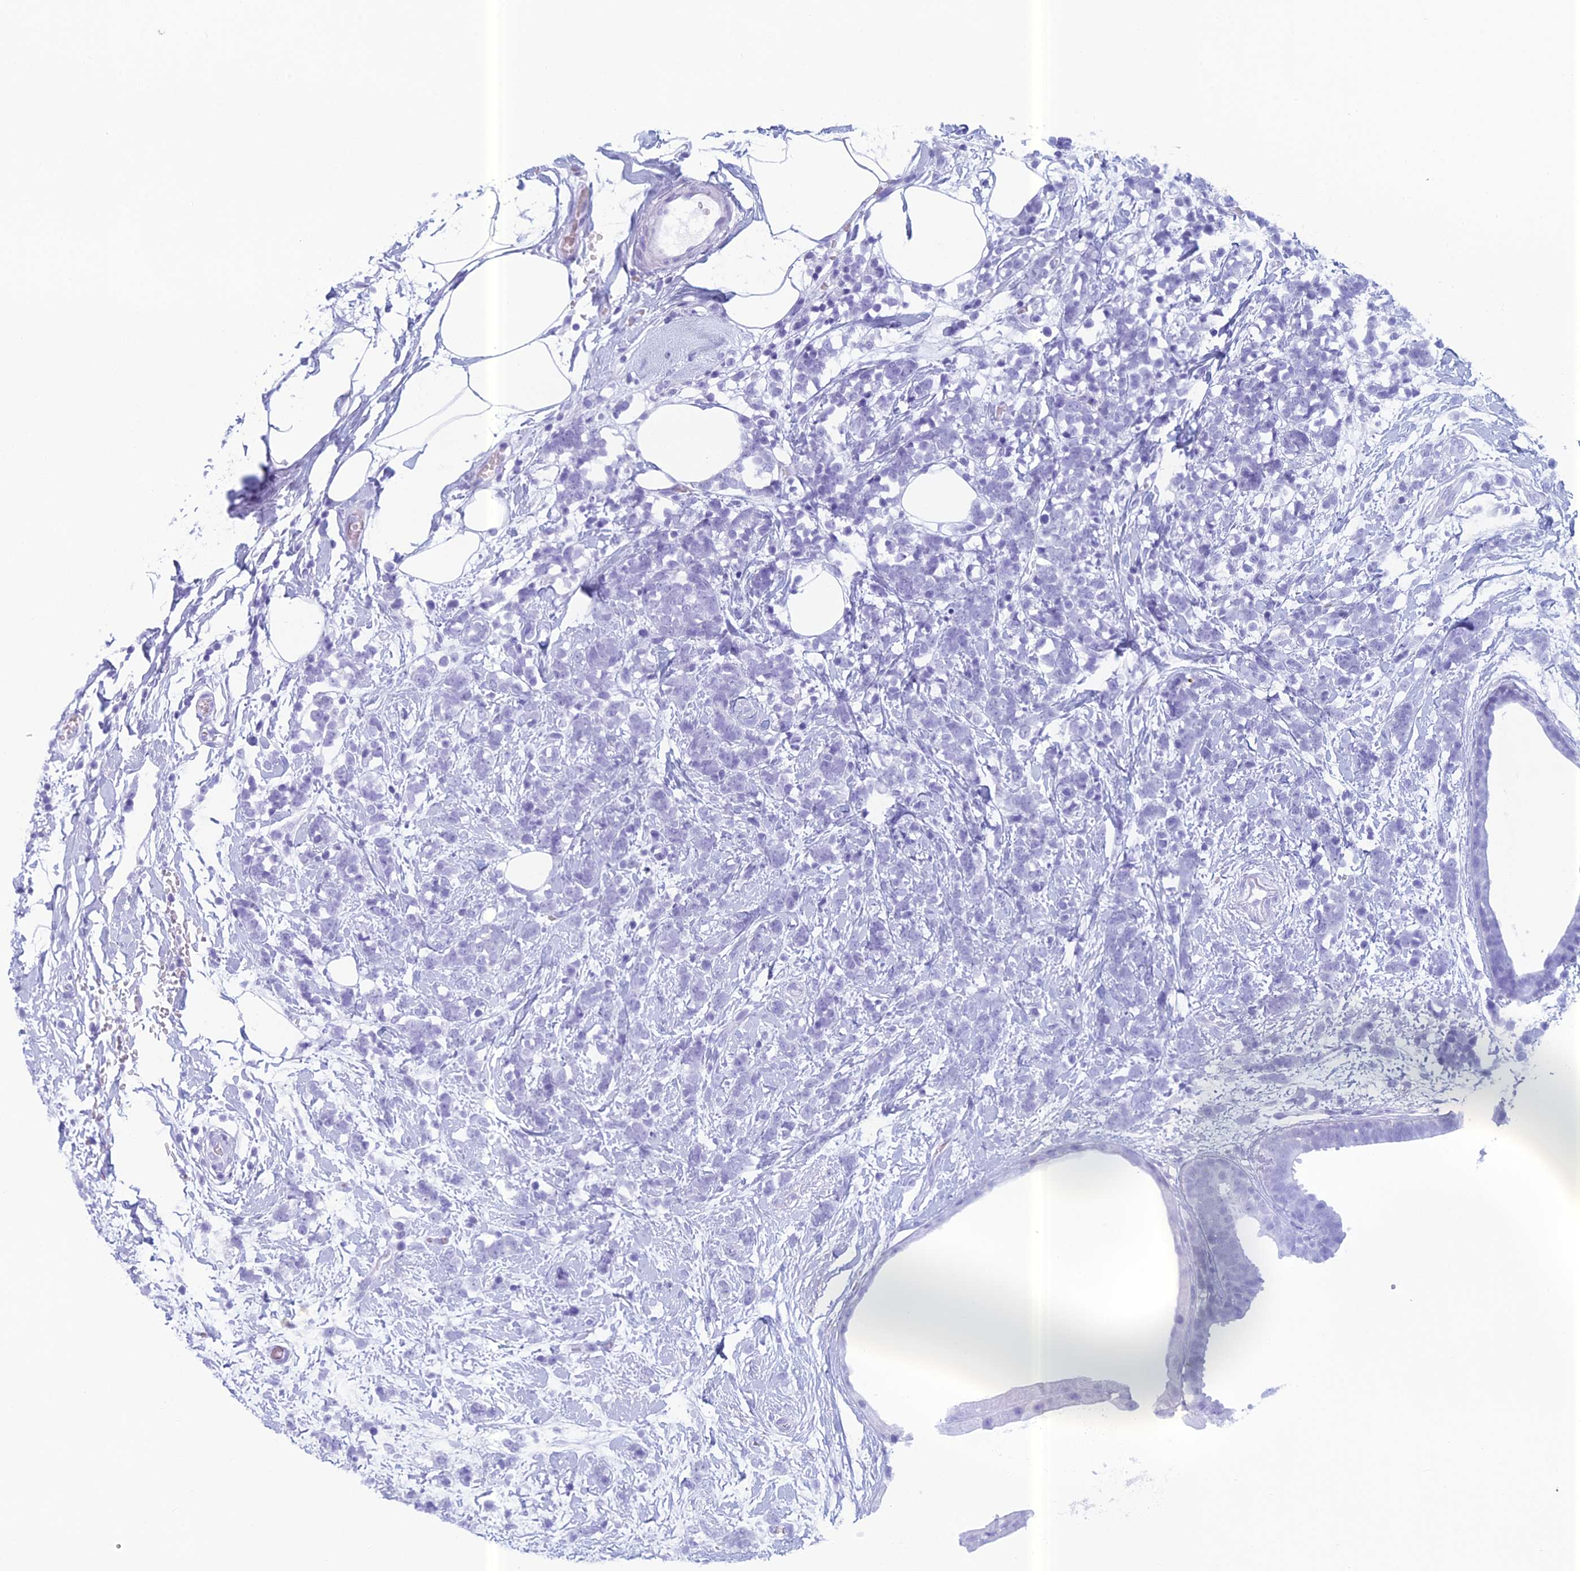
{"staining": {"intensity": "negative", "quantity": "none", "location": "none"}, "tissue": "breast cancer", "cell_type": "Tumor cells", "image_type": "cancer", "snomed": [{"axis": "morphology", "description": "Lobular carcinoma"}, {"axis": "topography", "description": "Breast"}], "caption": "DAB (3,3'-diaminobenzidine) immunohistochemical staining of human breast cancer shows no significant staining in tumor cells.", "gene": "RGS17", "patient": {"sex": "female", "age": 58}}